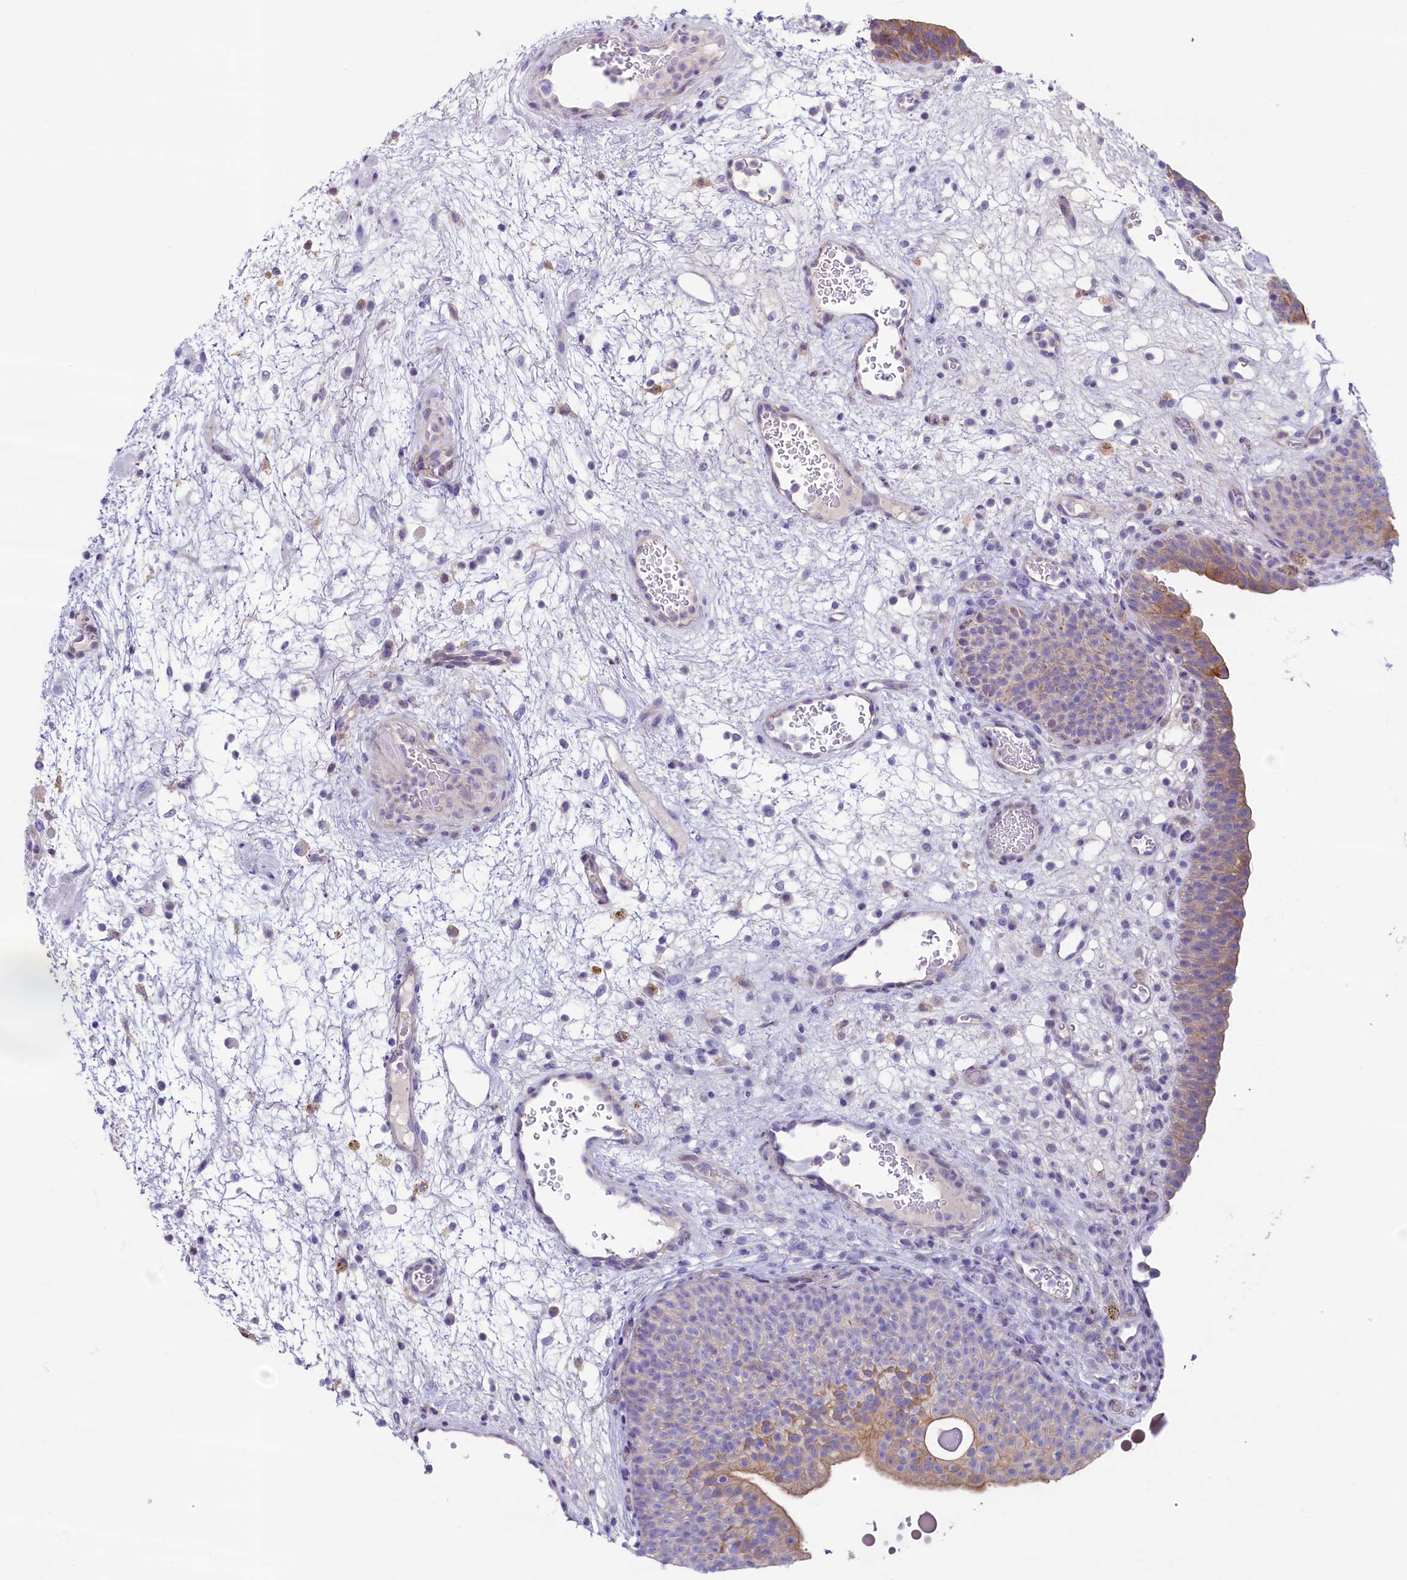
{"staining": {"intensity": "moderate", "quantity": "25%-75%", "location": "cytoplasmic/membranous"}, "tissue": "urinary bladder", "cell_type": "Urothelial cells", "image_type": "normal", "snomed": [{"axis": "morphology", "description": "Normal tissue, NOS"}, {"axis": "topography", "description": "Urinary bladder"}], "caption": "About 25%-75% of urothelial cells in normal urinary bladder reveal moderate cytoplasmic/membranous protein positivity as visualized by brown immunohistochemical staining.", "gene": "KRBOX5", "patient": {"sex": "male", "age": 71}}